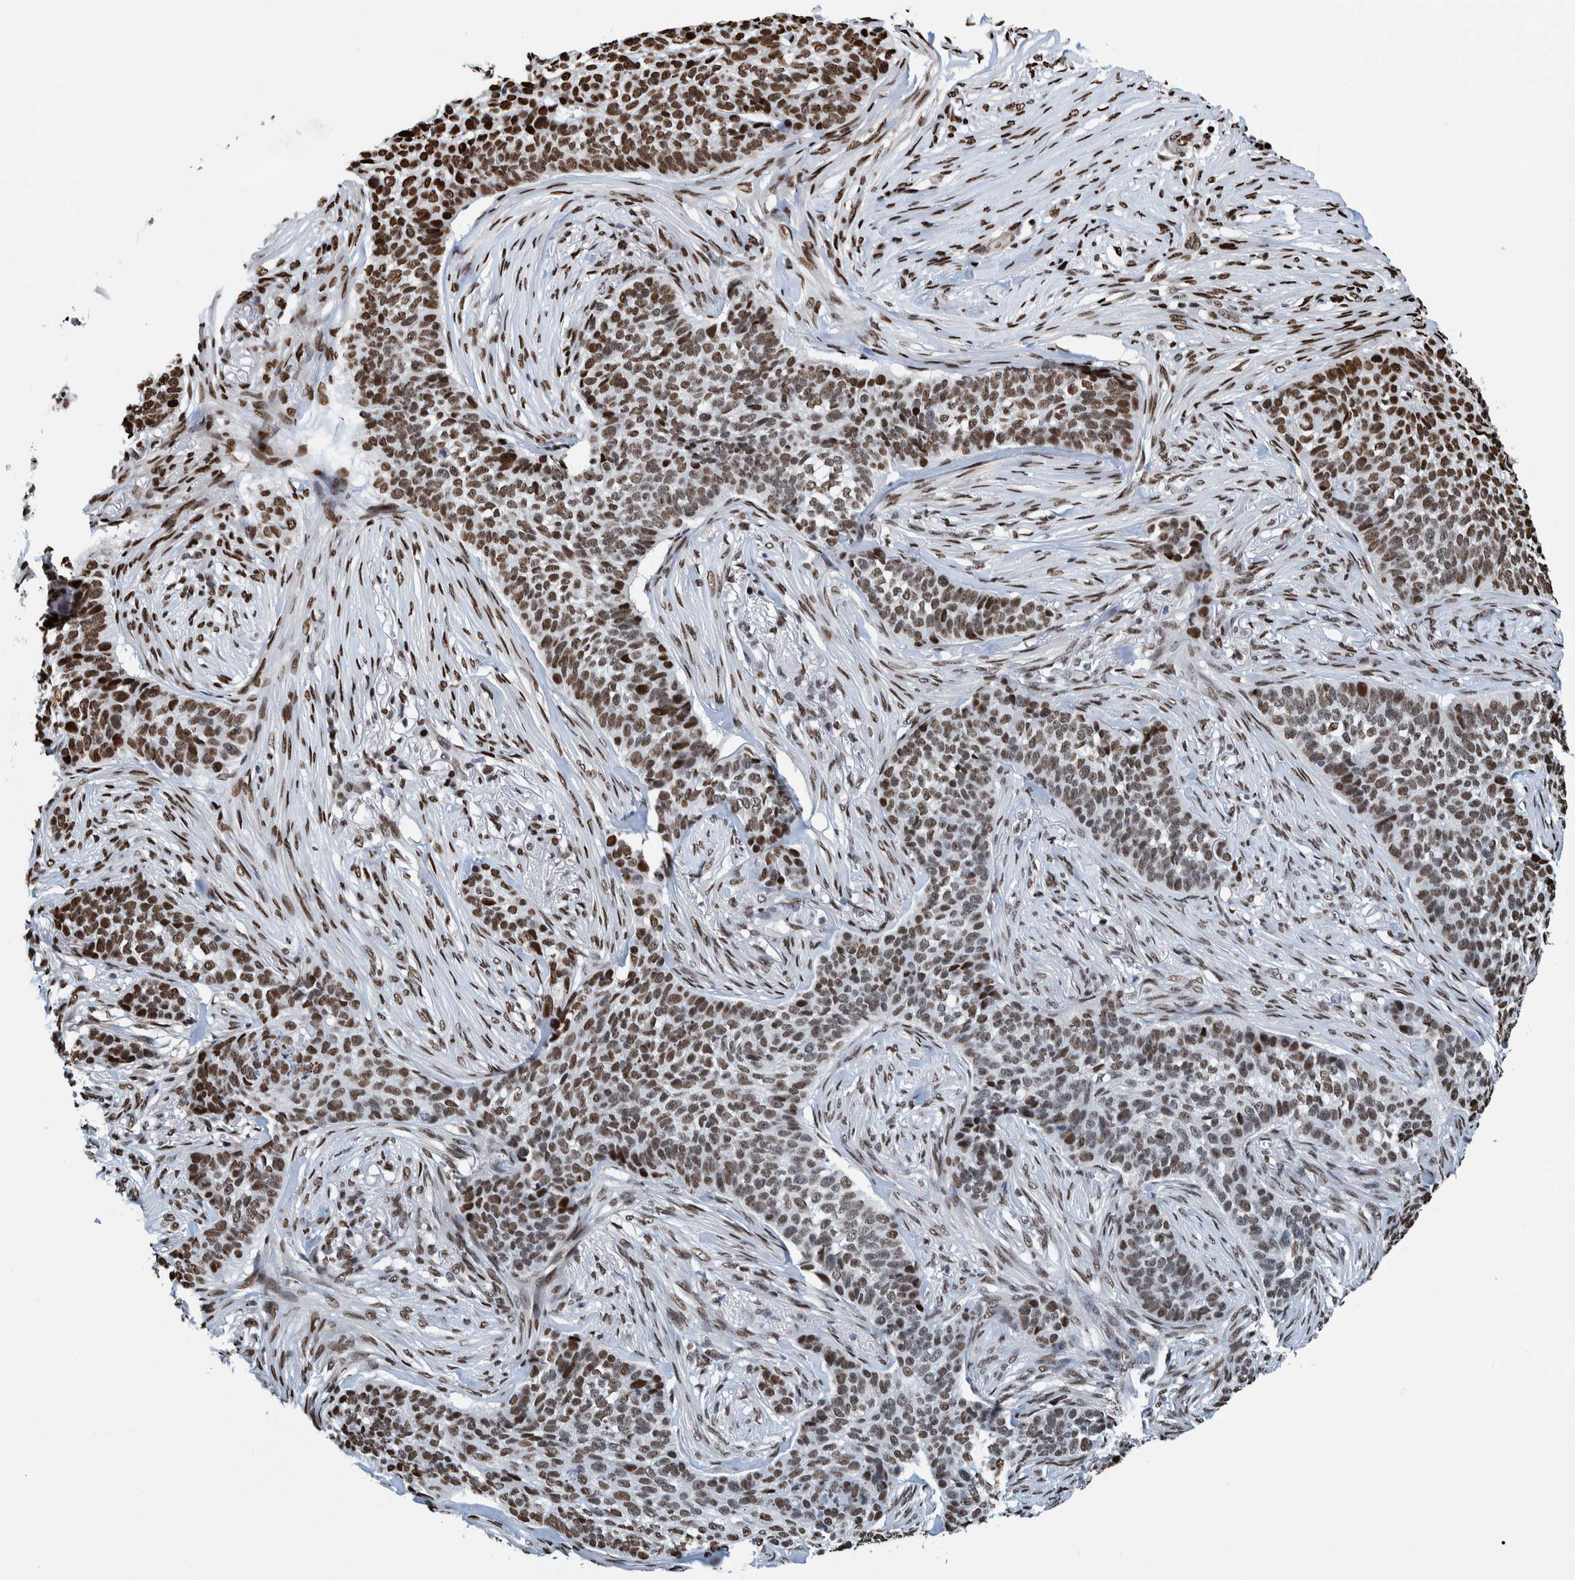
{"staining": {"intensity": "strong", "quantity": ">75%", "location": "nuclear"}, "tissue": "skin cancer", "cell_type": "Tumor cells", "image_type": "cancer", "snomed": [{"axis": "morphology", "description": "Basal cell carcinoma"}, {"axis": "topography", "description": "Skin"}], "caption": "There is high levels of strong nuclear staining in tumor cells of skin basal cell carcinoma, as demonstrated by immunohistochemical staining (brown color).", "gene": "HEATR9", "patient": {"sex": "male", "age": 85}}